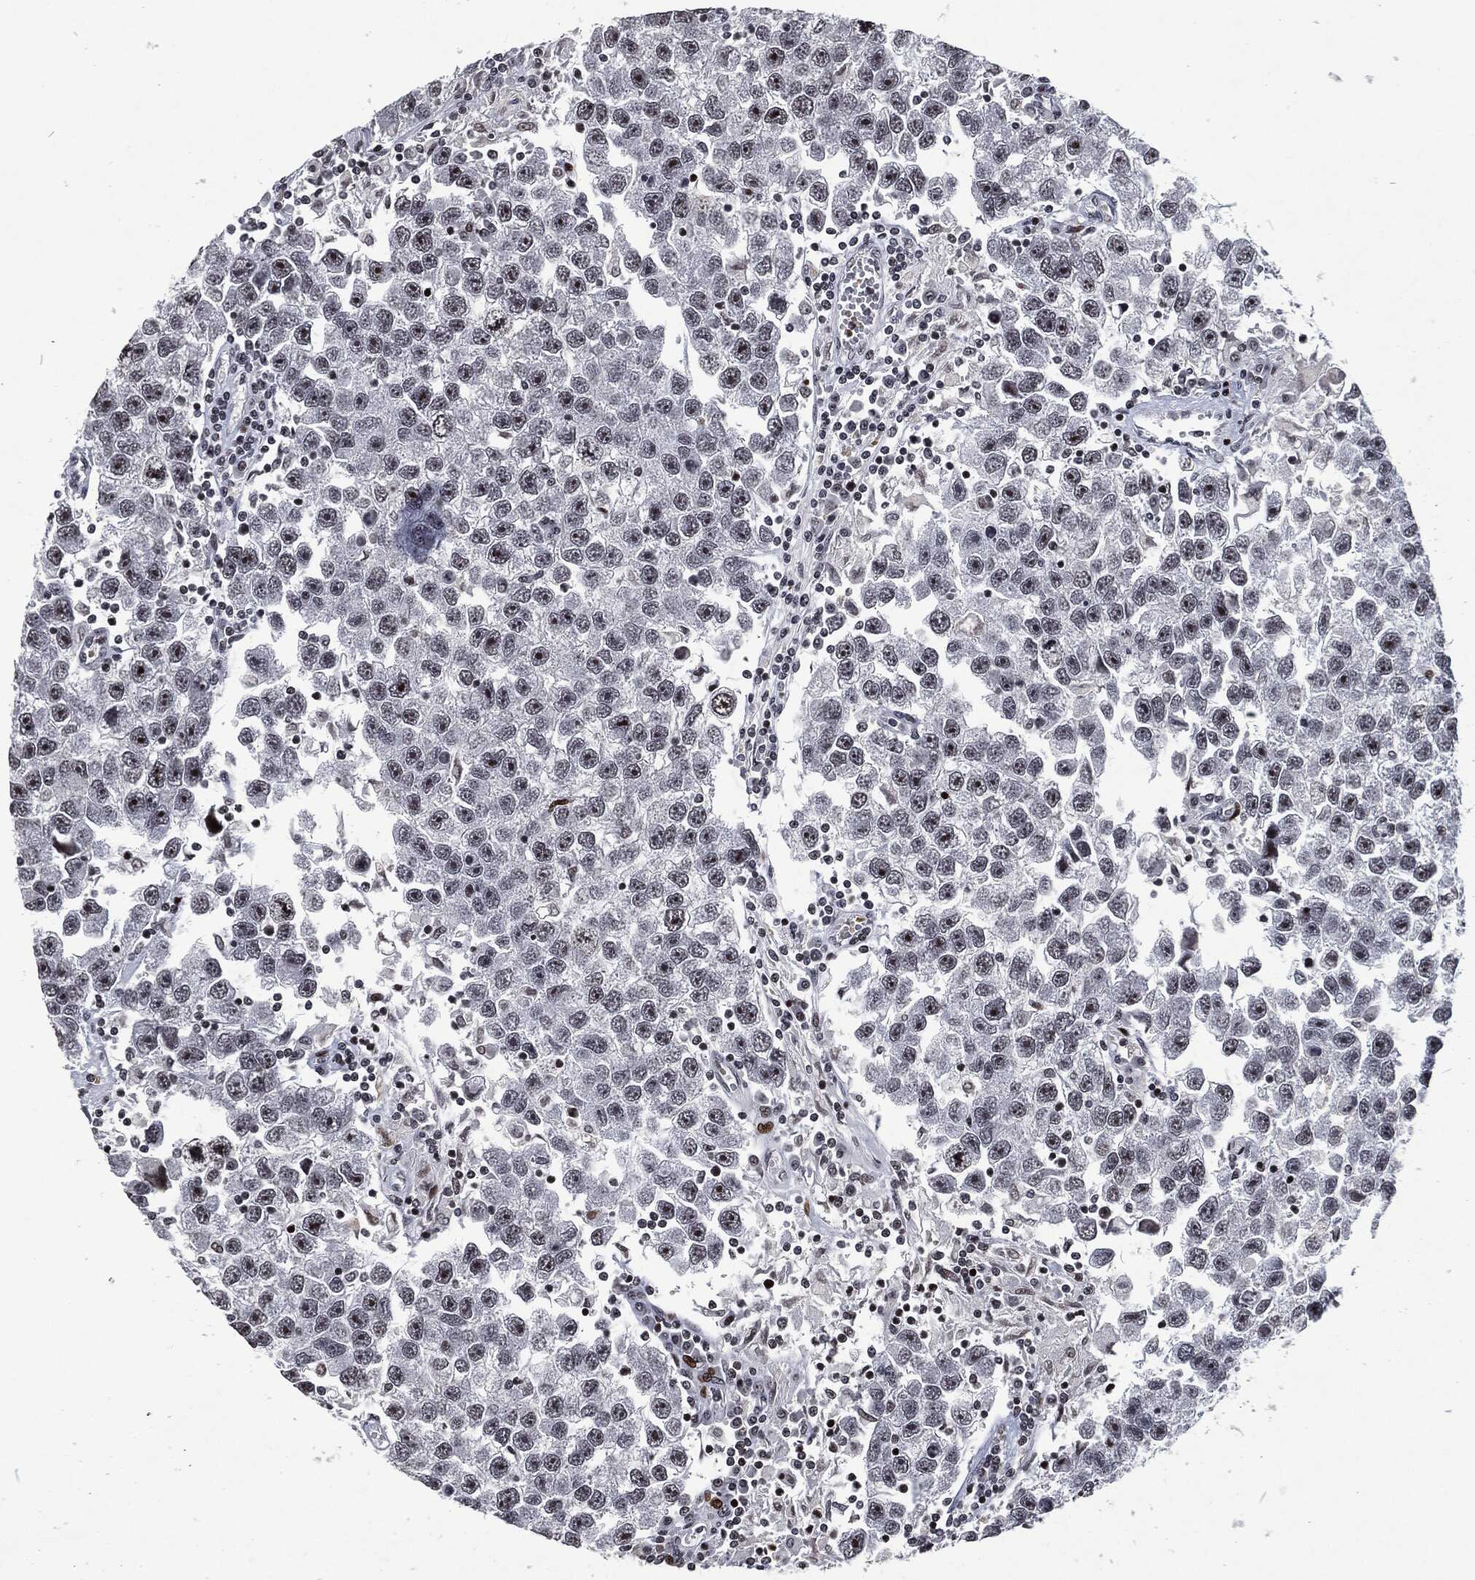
{"staining": {"intensity": "negative", "quantity": "none", "location": "none"}, "tissue": "testis cancer", "cell_type": "Tumor cells", "image_type": "cancer", "snomed": [{"axis": "morphology", "description": "Seminoma, NOS"}, {"axis": "topography", "description": "Testis"}], "caption": "Immunohistochemistry histopathology image of human testis seminoma stained for a protein (brown), which reveals no positivity in tumor cells. The staining was performed using DAB to visualize the protein expression in brown, while the nuclei were stained in blue with hematoxylin (Magnification: 20x).", "gene": "EGFR", "patient": {"sex": "male", "age": 26}}